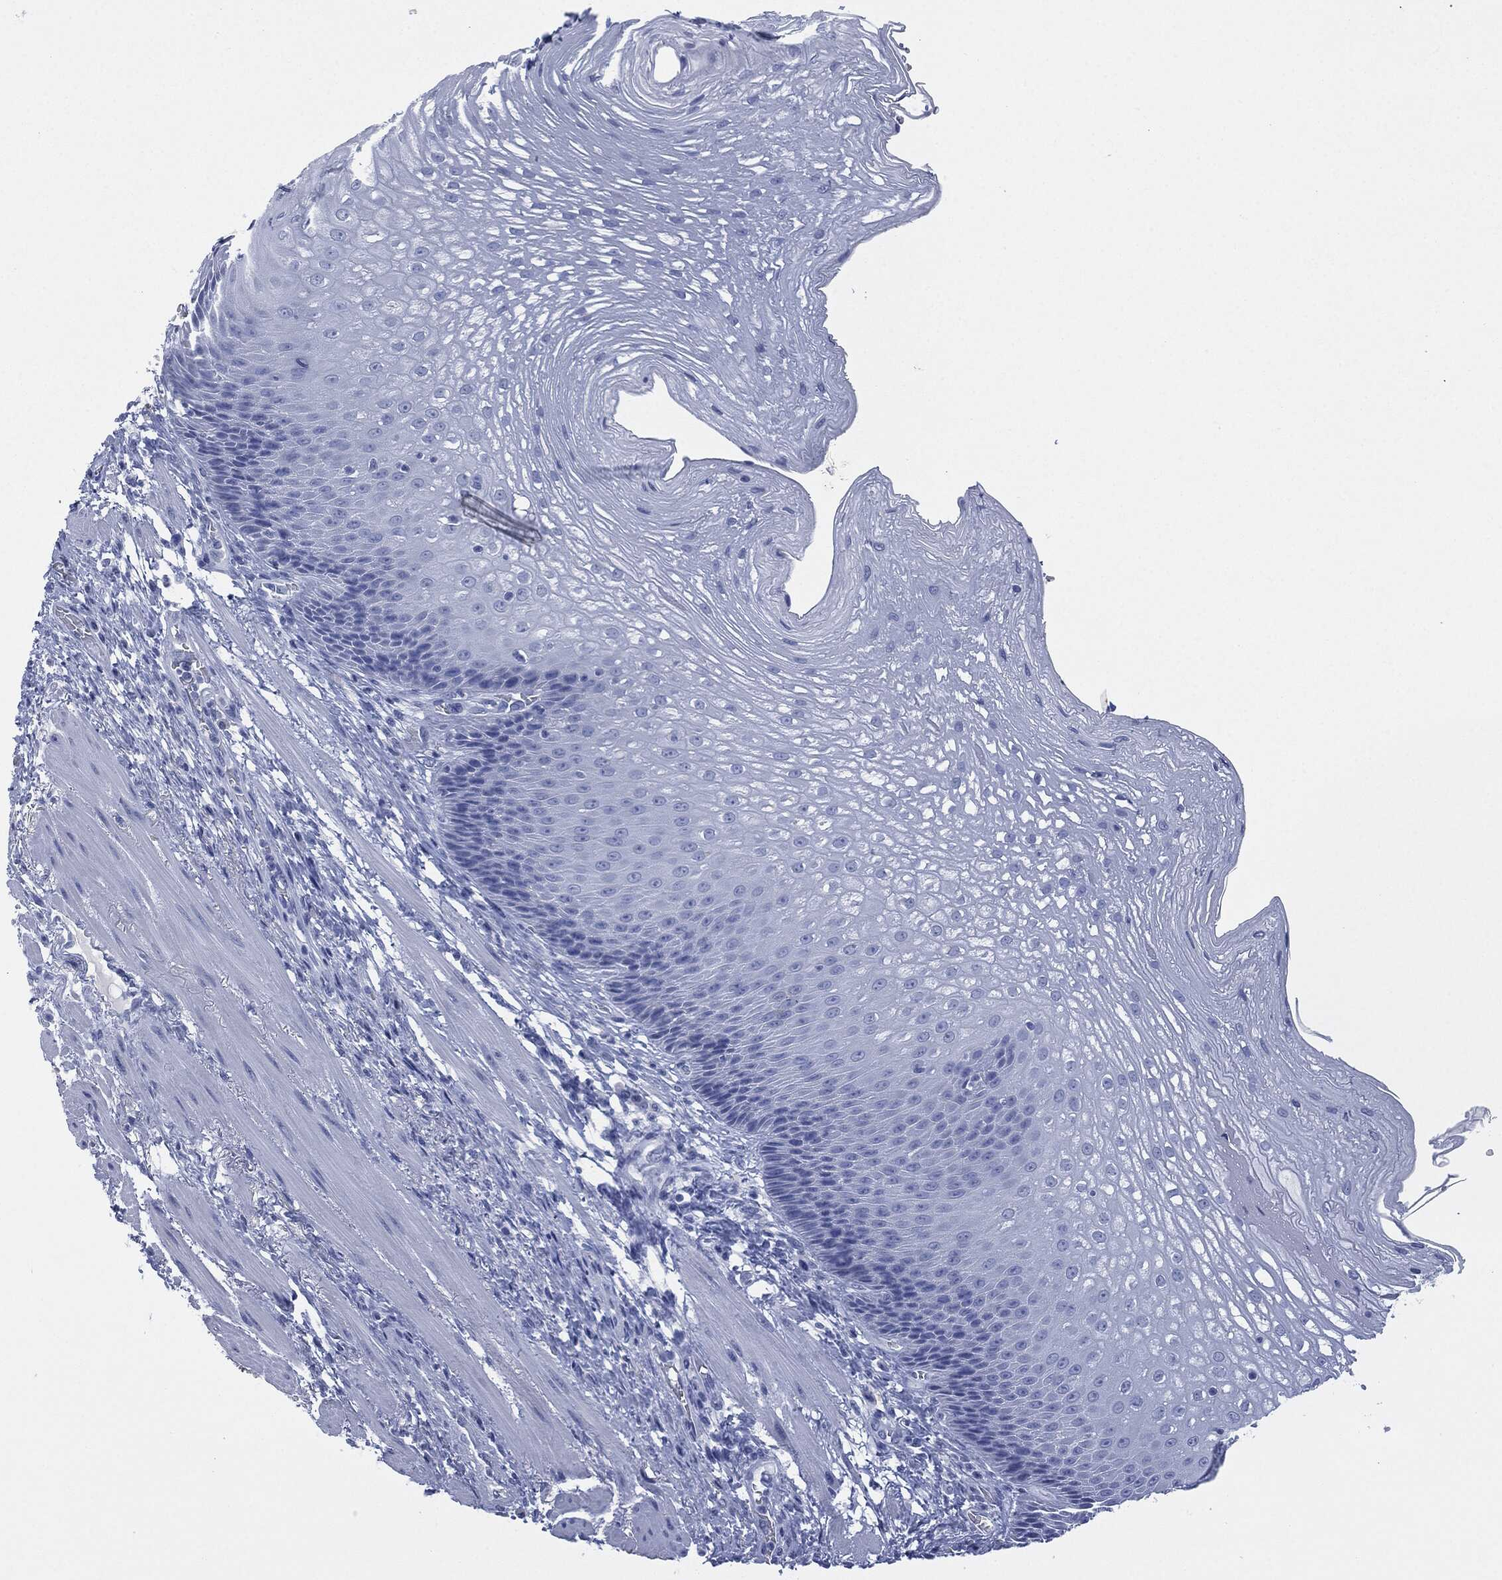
{"staining": {"intensity": "negative", "quantity": "none", "location": "none"}, "tissue": "esophagus", "cell_type": "Squamous epithelial cells", "image_type": "normal", "snomed": [{"axis": "morphology", "description": "Normal tissue, NOS"}, {"axis": "topography", "description": "Esophagus"}], "caption": "Immunohistochemistry (IHC) micrograph of benign esophagus: esophagus stained with DAB (3,3'-diaminobenzidine) reveals no significant protein staining in squamous epithelial cells. (DAB immunohistochemistry (IHC) visualized using brightfield microscopy, high magnification).", "gene": "MUC16", "patient": {"sex": "male", "age": 63}}